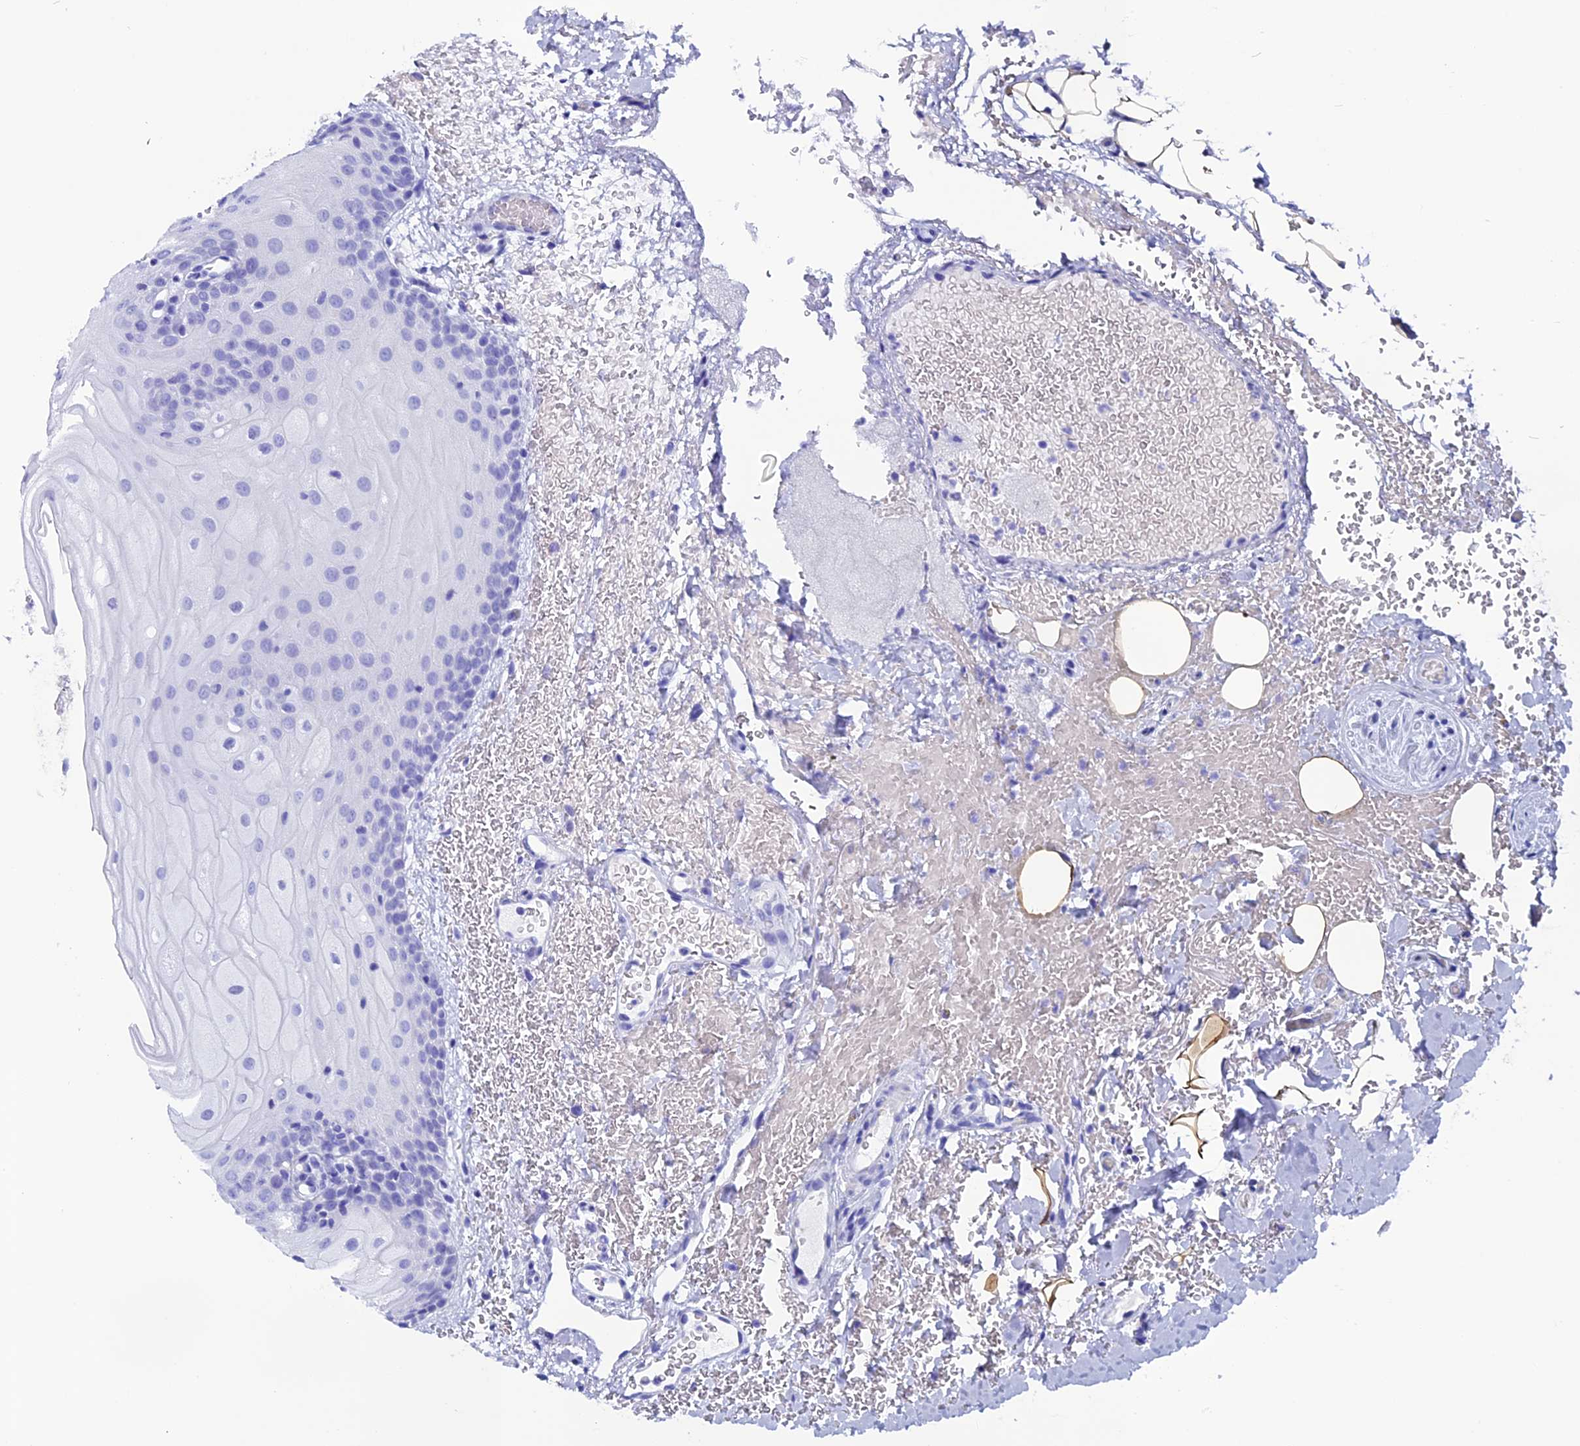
{"staining": {"intensity": "negative", "quantity": "none", "location": "none"}, "tissue": "oral mucosa", "cell_type": "Squamous epithelial cells", "image_type": "normal", "snomed": [{"axis": "morphology", "description": "Normal tissue, NOS"}, {"axis": "topography", "description": "Oral tissue"}], "caption": "Photomicrograph shows no protein expression in squamous epithelial cells of normal oral mucosa.", "gene": "ANKRD29", "patient": {"sex": "female", "age": 70}}